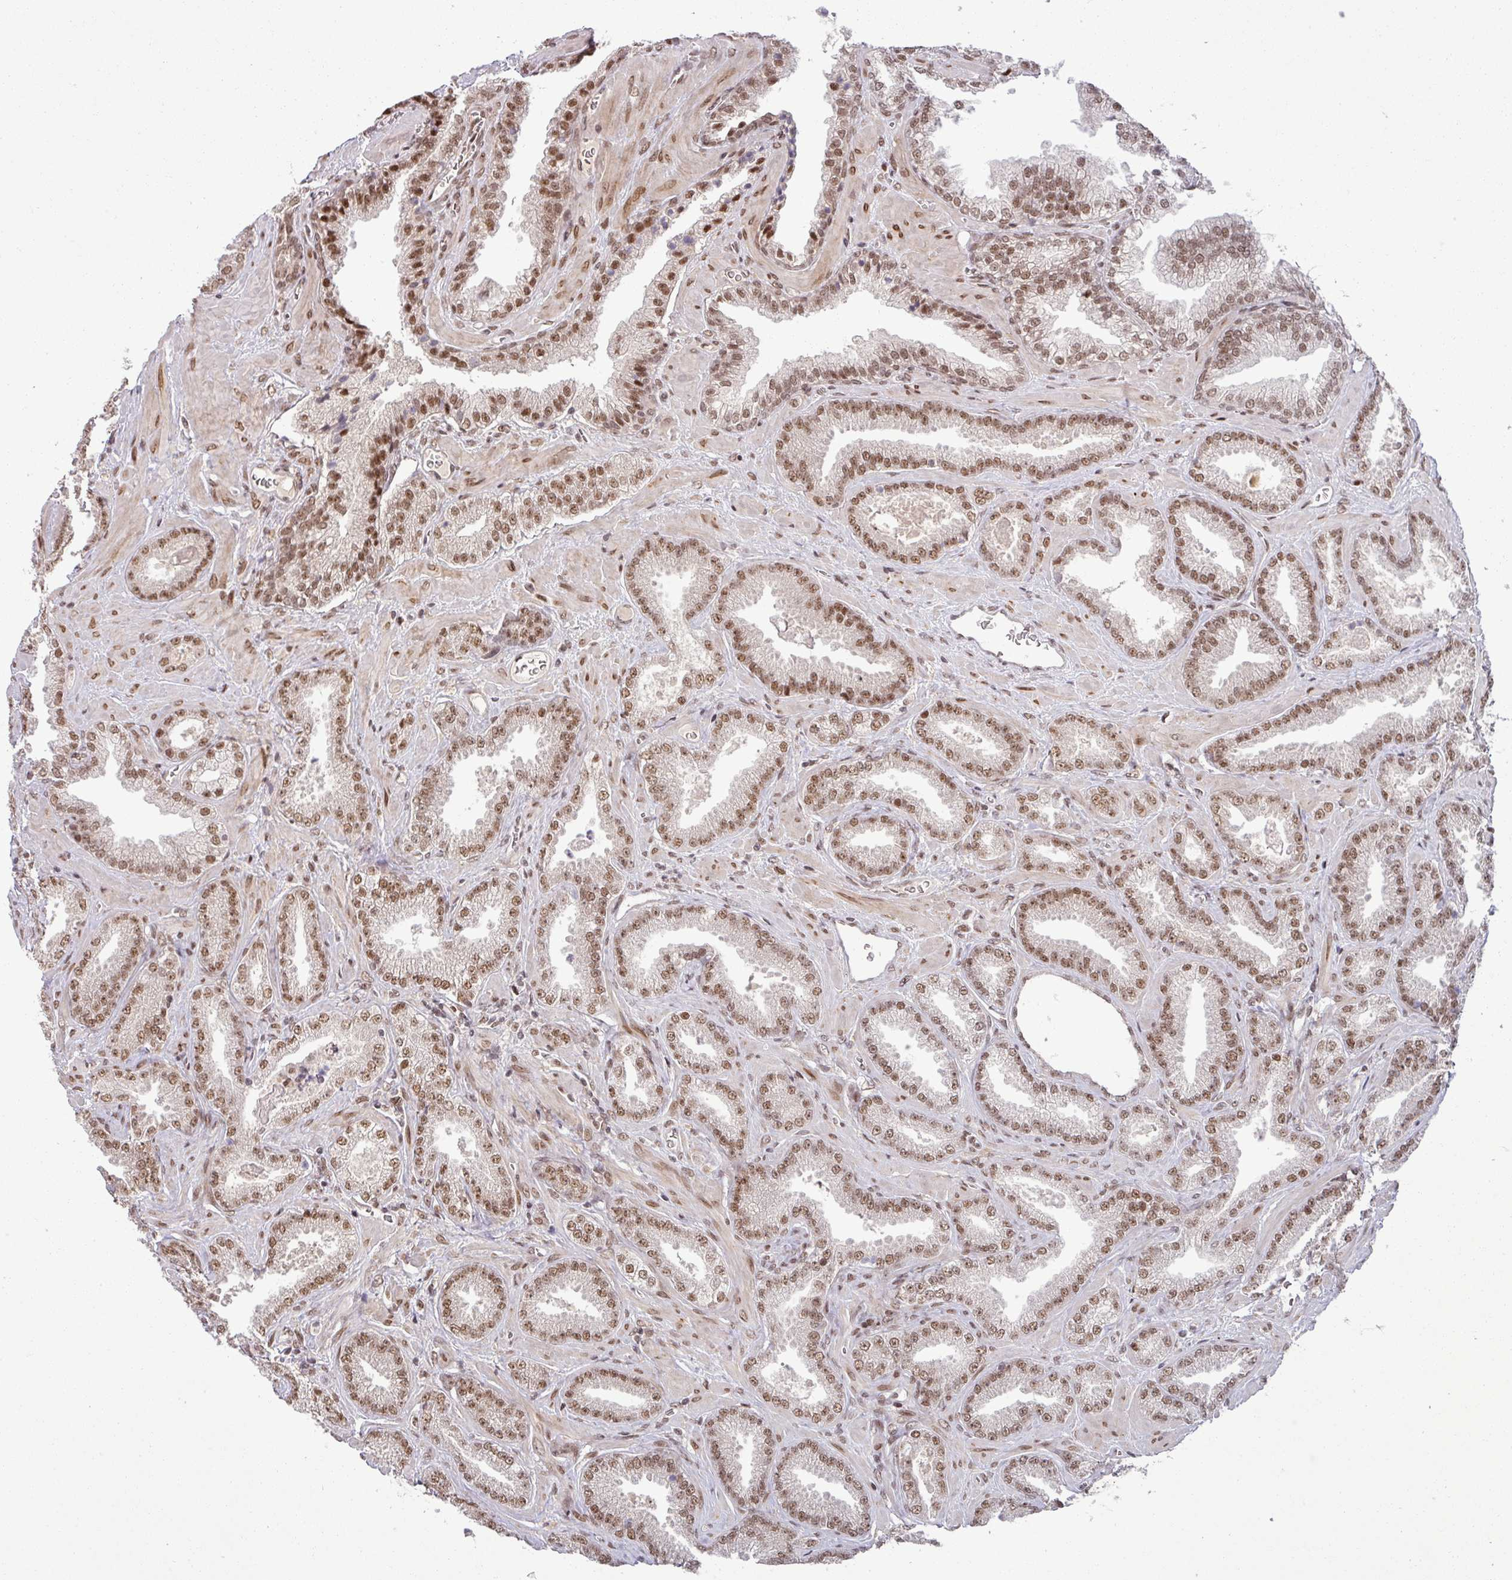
{"staining": {"intensity": "moderate", "quantity": ">75%", "location": "nuclear"}, "tissue": "prostate cancer", "cell_type": "Tumor cells", "image_type": "cancer", "snomed": [{"axis": "morphology", "description": "Adenocarcinoma, Low grade"}, {"axis": "topography", "description": "Prostate"}], "caption": "Tumor cells reveal medium levels of moderate nuclear expression in approximately >75% of cells in human prostate cancer.", "gene": "PTPN20", "patient": {"sex": "male", "age": 62}}